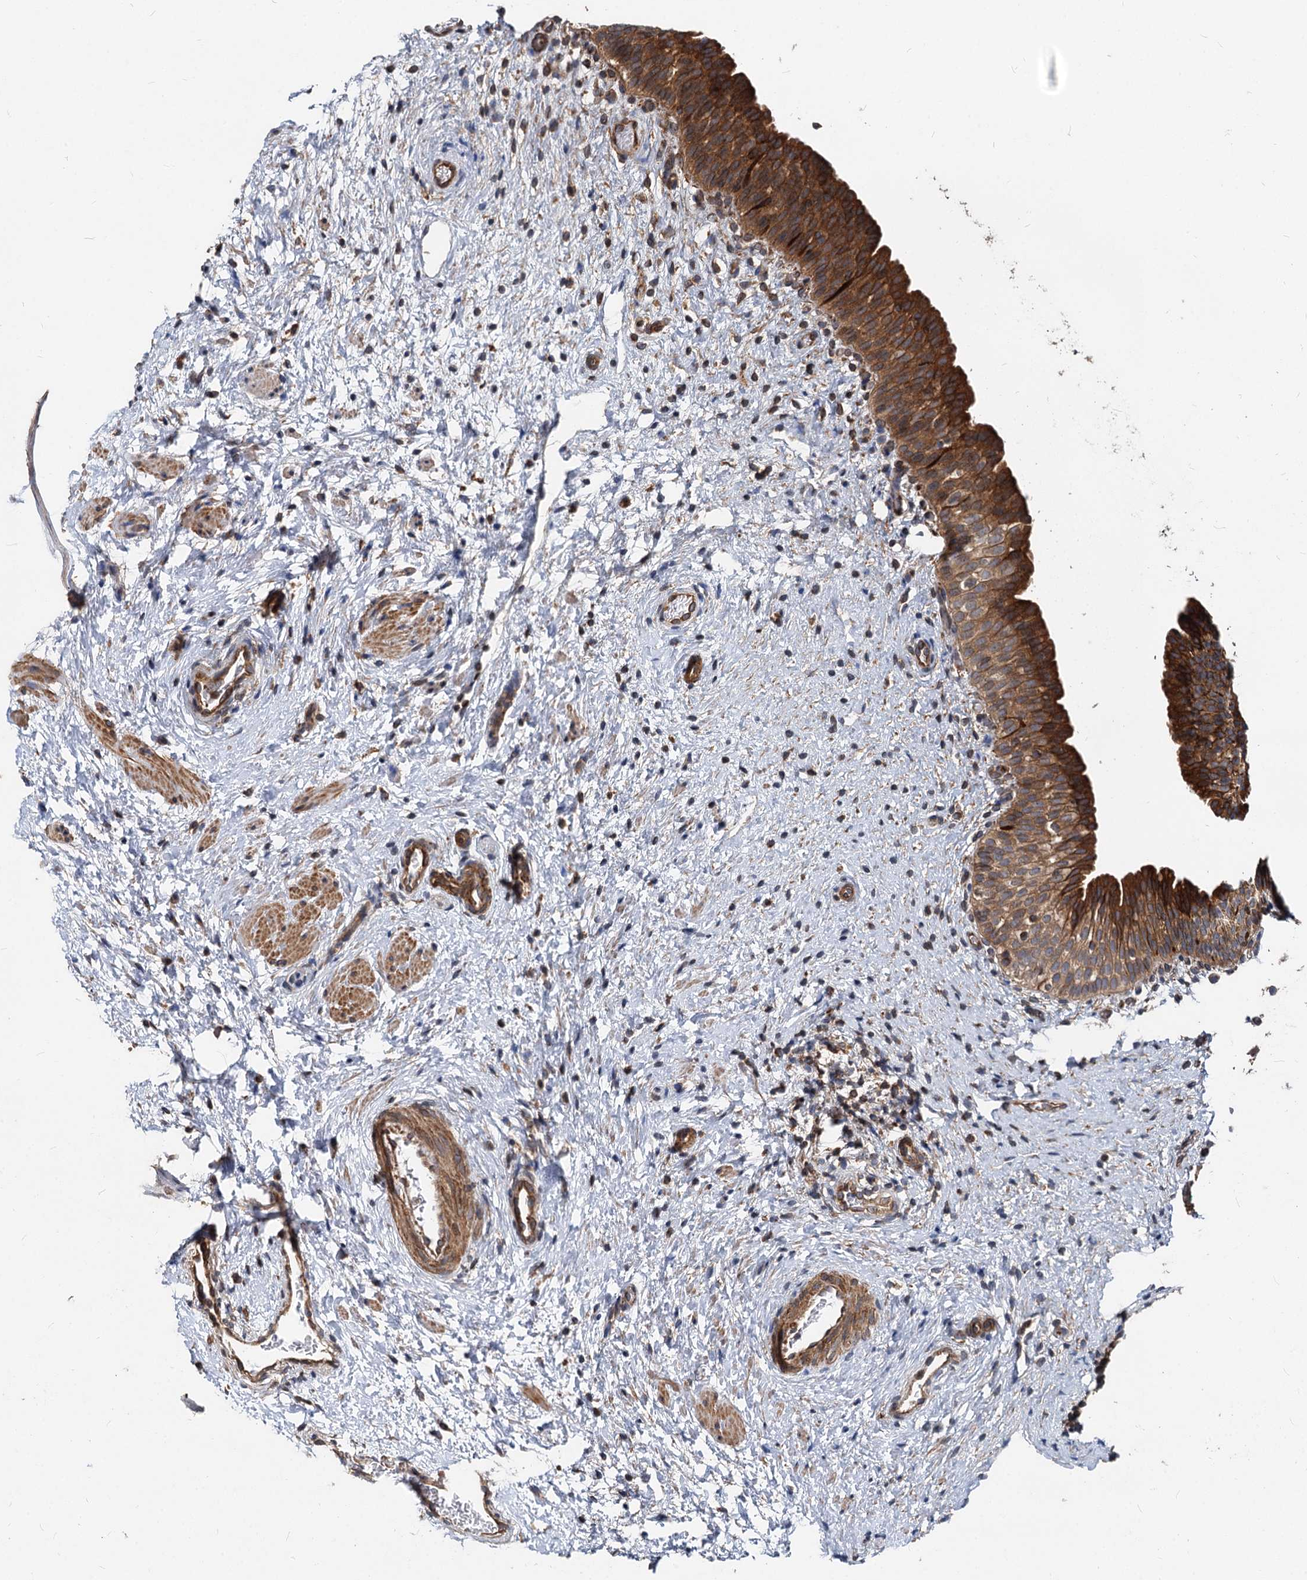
{"staining": {"intensity": "strong", "quantity": ">75%", "location": "cytoplasmic/membranous"}, "tissue": "urinary bladder", "cell_type": "Urothelial cells", "image_type": "normal", "snomed": [{"axis": "morphology", "description": "Normal tissue, NOS"}, {"axis": "topography", "description": "Urinary bladder"}], "caption": "Urinary bladder stained for a protein (brown) exhibits strong cytoplasmic/membranous positive expression in about >75% of urothelial cells.", "gene": "STIM1", "patient": {"sex": "male", "age": 1}}